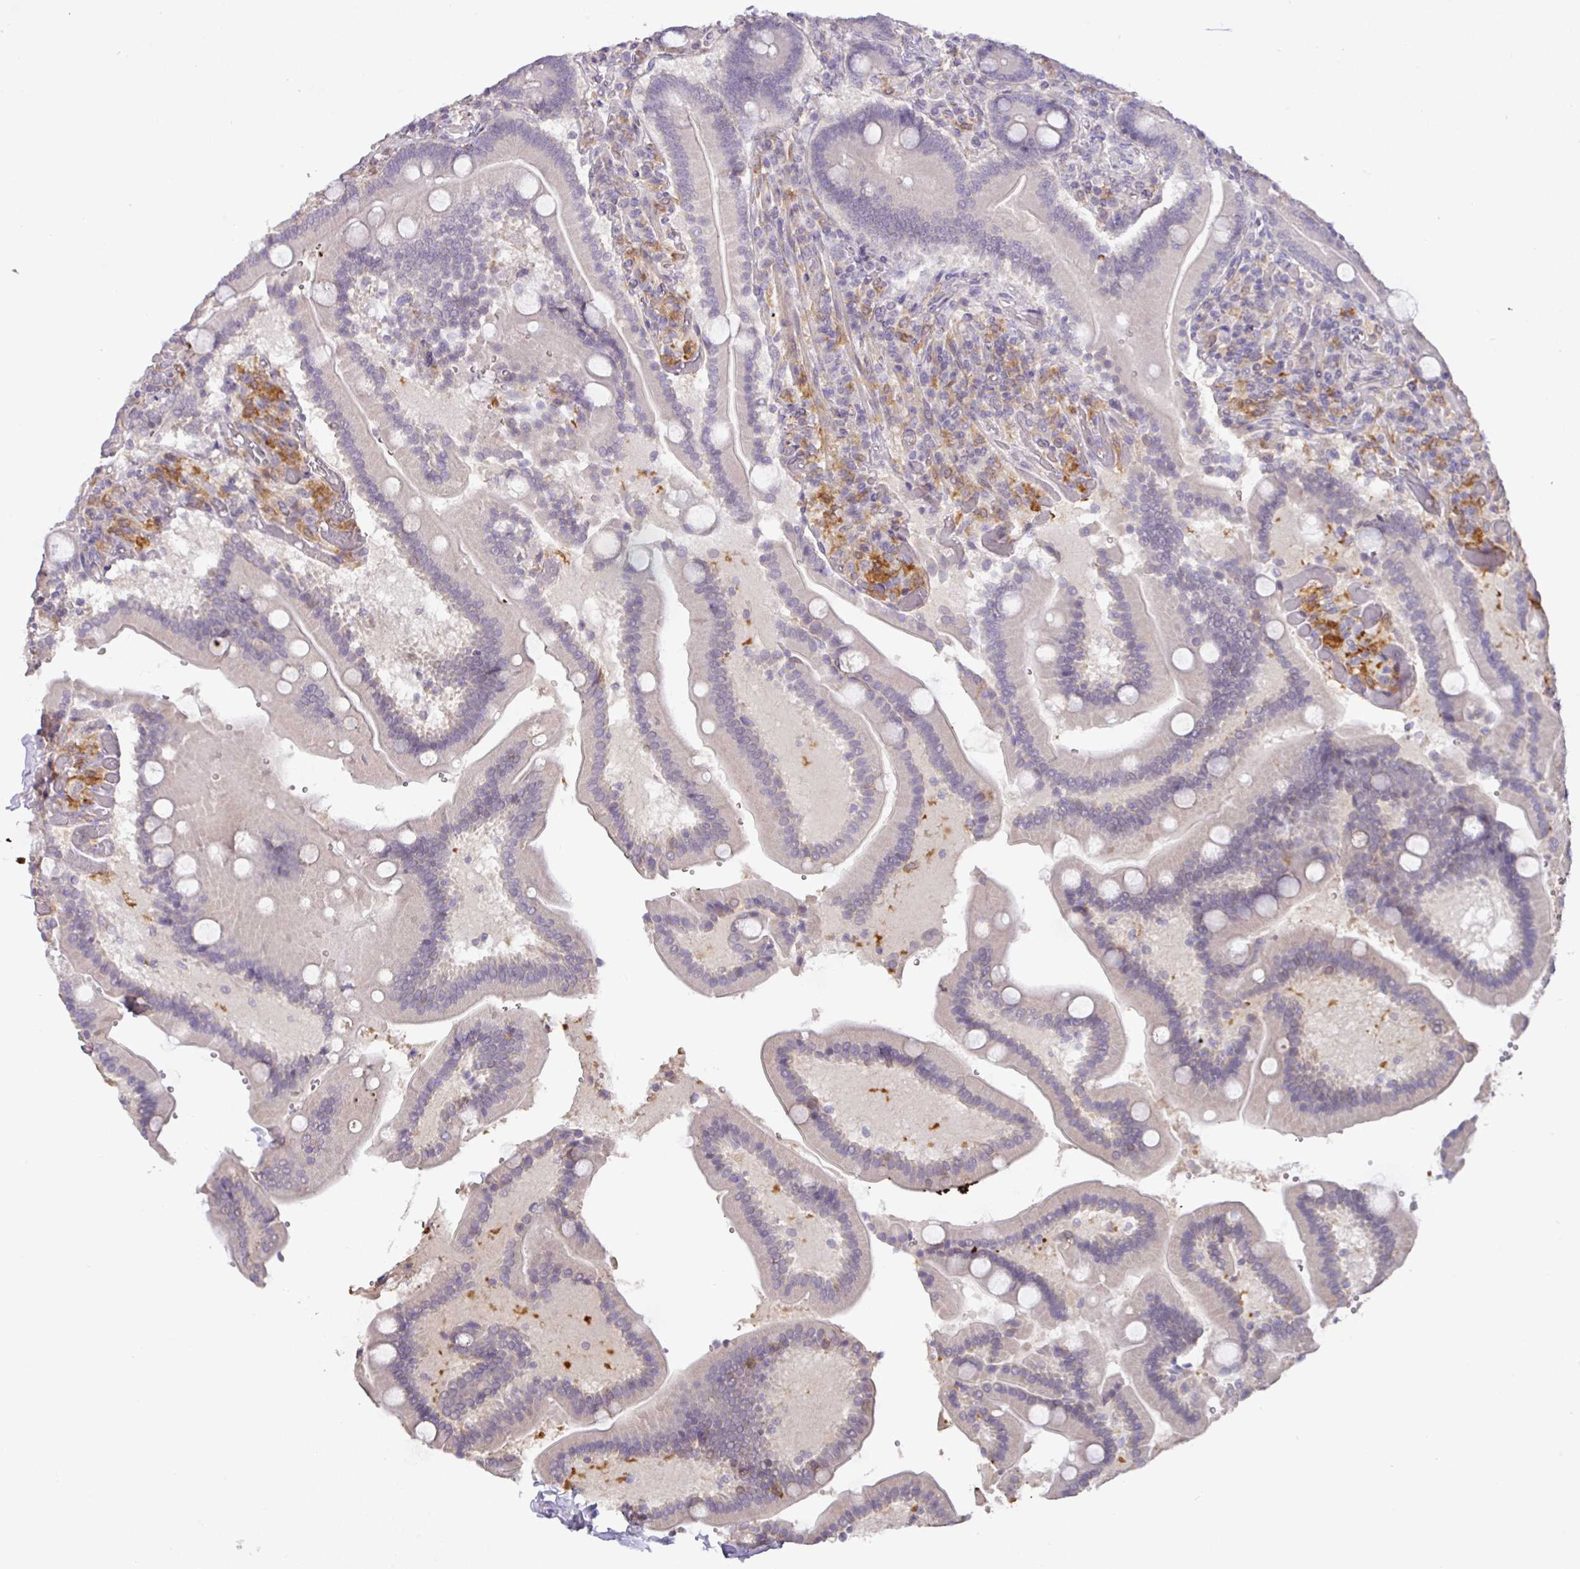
{"staining": {"intensity": "negative", "quantity": "none", "location": "none"}, "tissue": "duodenum", "cell_type": "Glandular cells", "image_type": "normal", "snomed": [{"axis": "morphology", "description": "Normal tissue, NOS"}, {"axis": "topography", "description": "Duodenum"}], "caption": "A micrograph of human duodenum is negative for staining in glandular cells.", "gene": "GCNT7", "patient": {"sex": "female", "age": 62}}